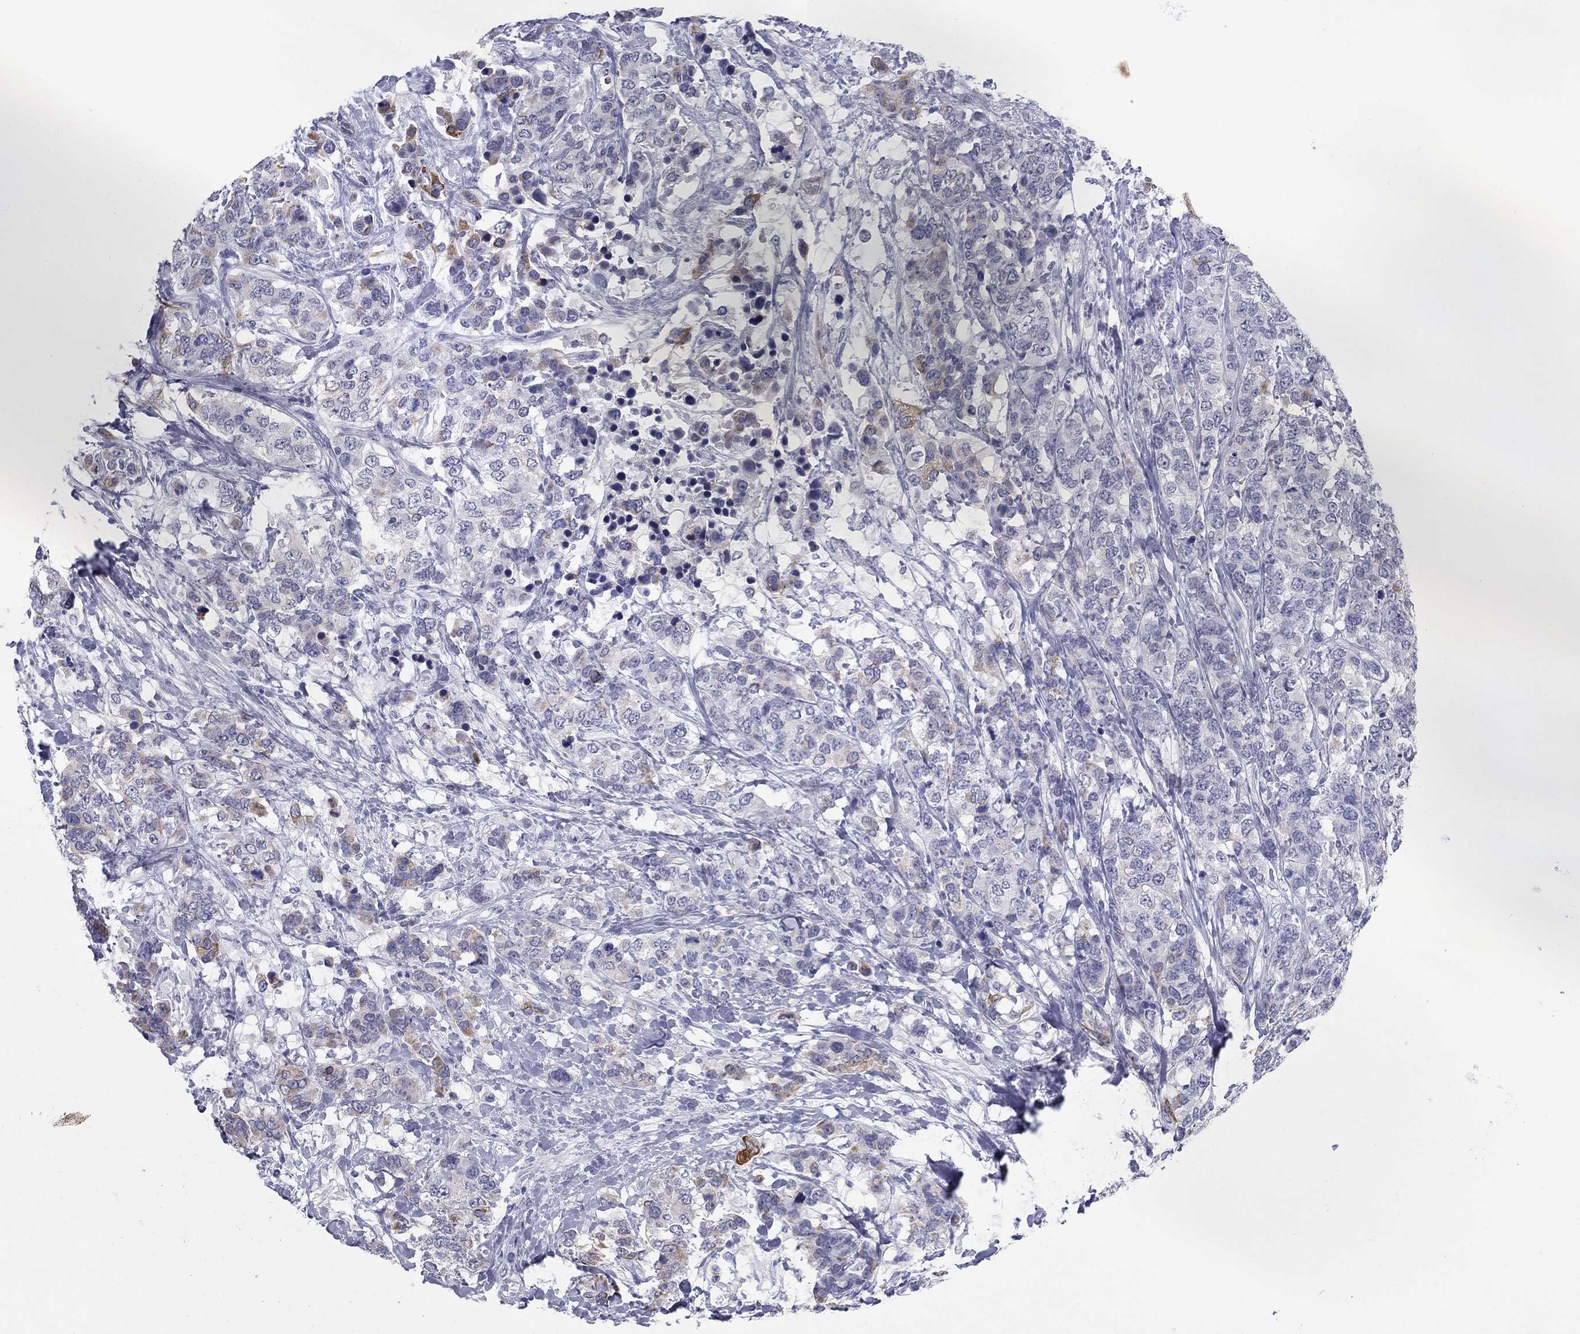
{"staining": {"intensity": "weak", "quantity": "<25%", "location": "cytoplasmic/membranous"}, "tissue": "breast cancer", "cell_type": "Tumor cells", "image_type": "cancer", "snomed": [{"axis": "morphology", "description": "Lobular carcinoma"}, {"axis": "topography", "description": "Breast"}], "caption": "A high-resolution histopathology image shows immunohistochemistry staining of lobular carcinoma (breast), which shows no significant expression in tumor cells.", "gene": "KRT75", "patient": {"sex": "female", "age": 59}}